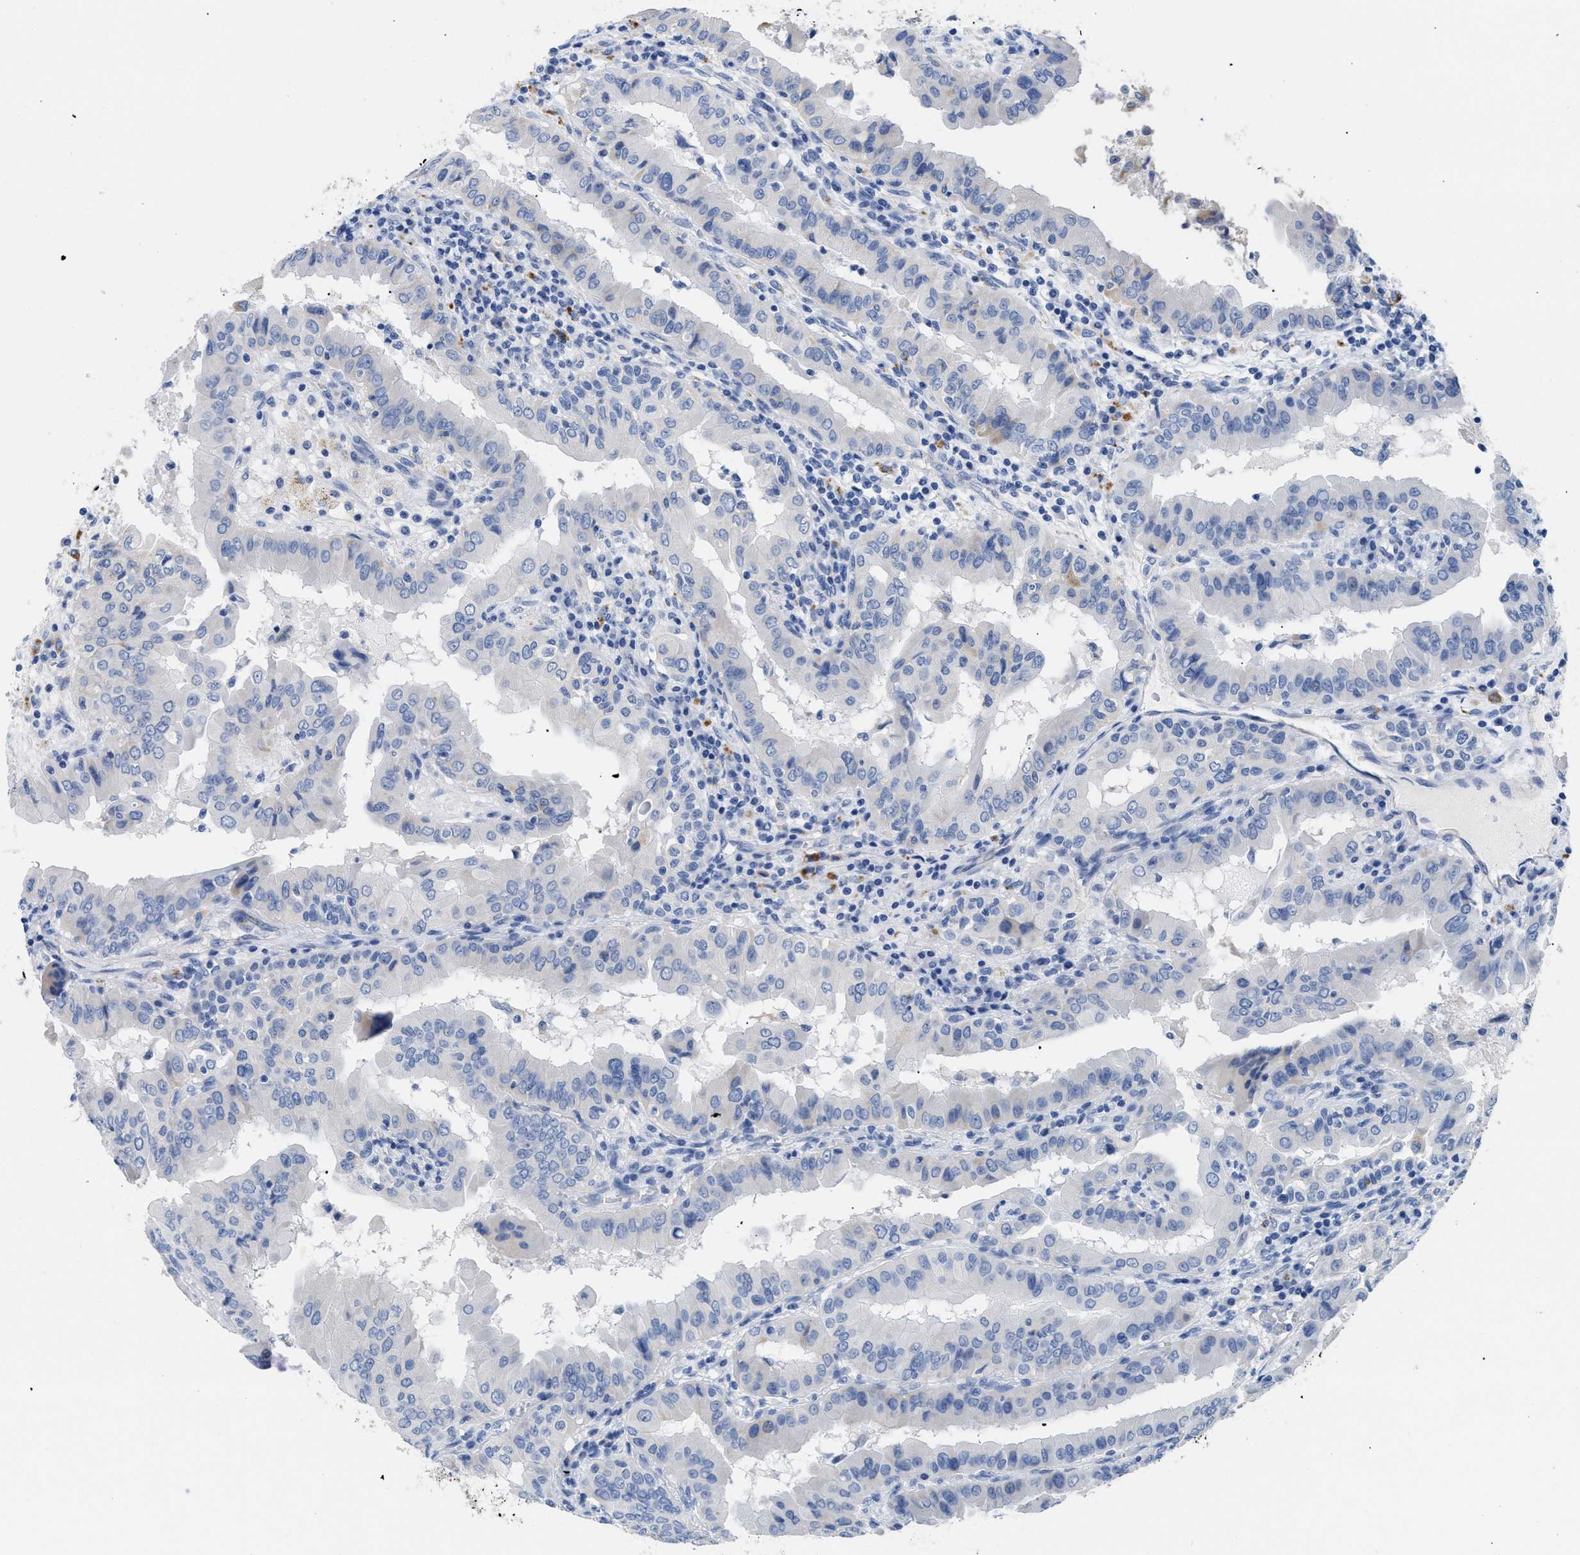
{"staining": {"intensity": "negative", "quantity": "none", "location": "none"}, "tissue": "thyroid cancer", "cell_type": "Tumor cells", "image_type": "cancer", "snomed": [{"axis": "morphology", "description": "Papillary adenocarcinoma, NOS"}, {"axis": "topography", "description": "Thyroid gland"}], "caption": "DAB immunohistochemical staining of thyroid papillary adenocarcinoma reveals no significant staining in tumor cells.", "gene": "APOBEC2", "patient": {"sex": "male", "age": 33}}